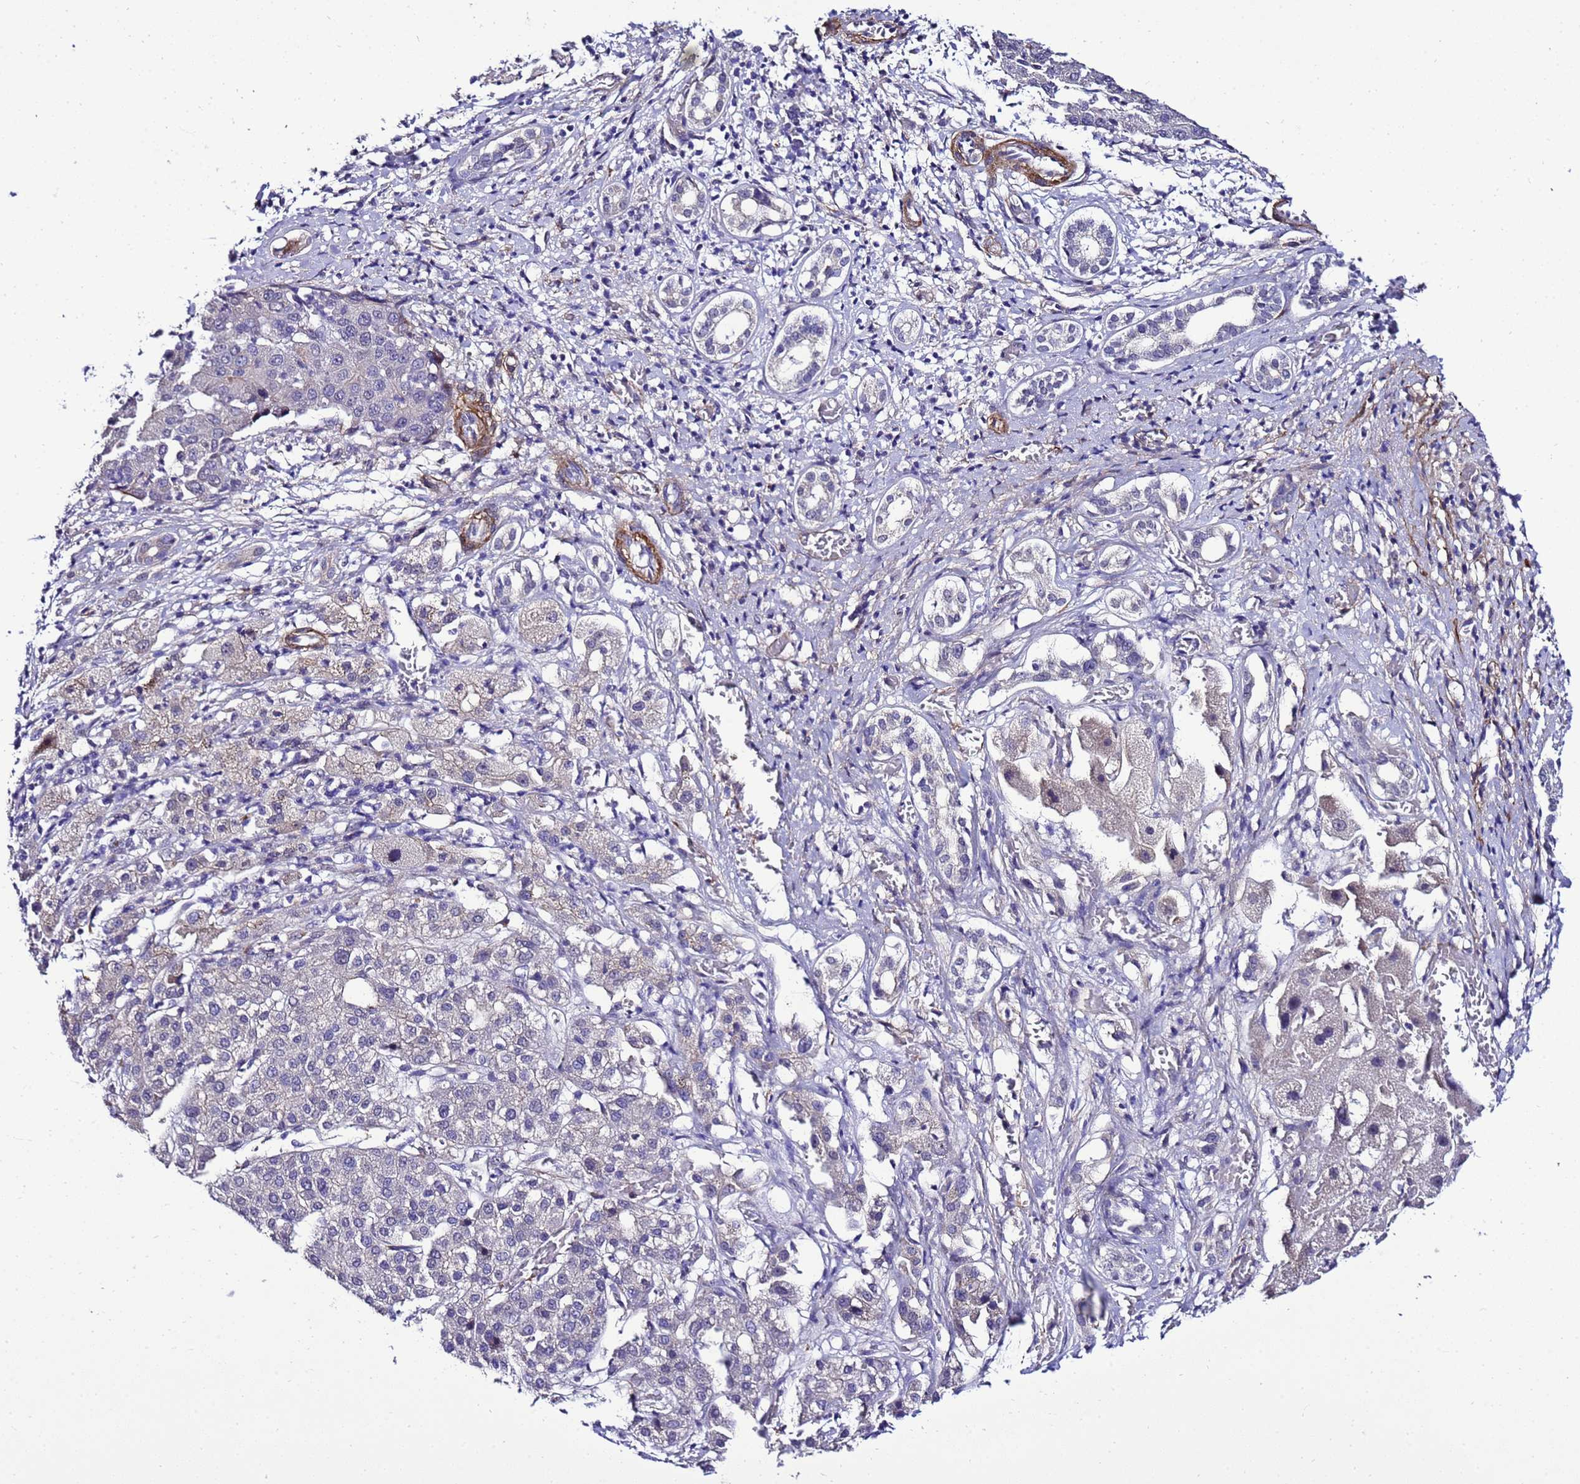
{"staining": {"intensity": "negative", "quantity": "none", "location": "none"}, "tissue": "liver cancer", "cell_type": "Tumor cells", "image_type": "cancer", "snomed": [{"axis": "morphology", "description": "Carcinoma, Hepatocellular, NOS"}, {"axis": "topography", "description": "Liver"}], "caption": "Tumor cells show no significant expression in liver cancer.", "gene": "GZF1", "patient": {"sex": "male", "age": 65}}